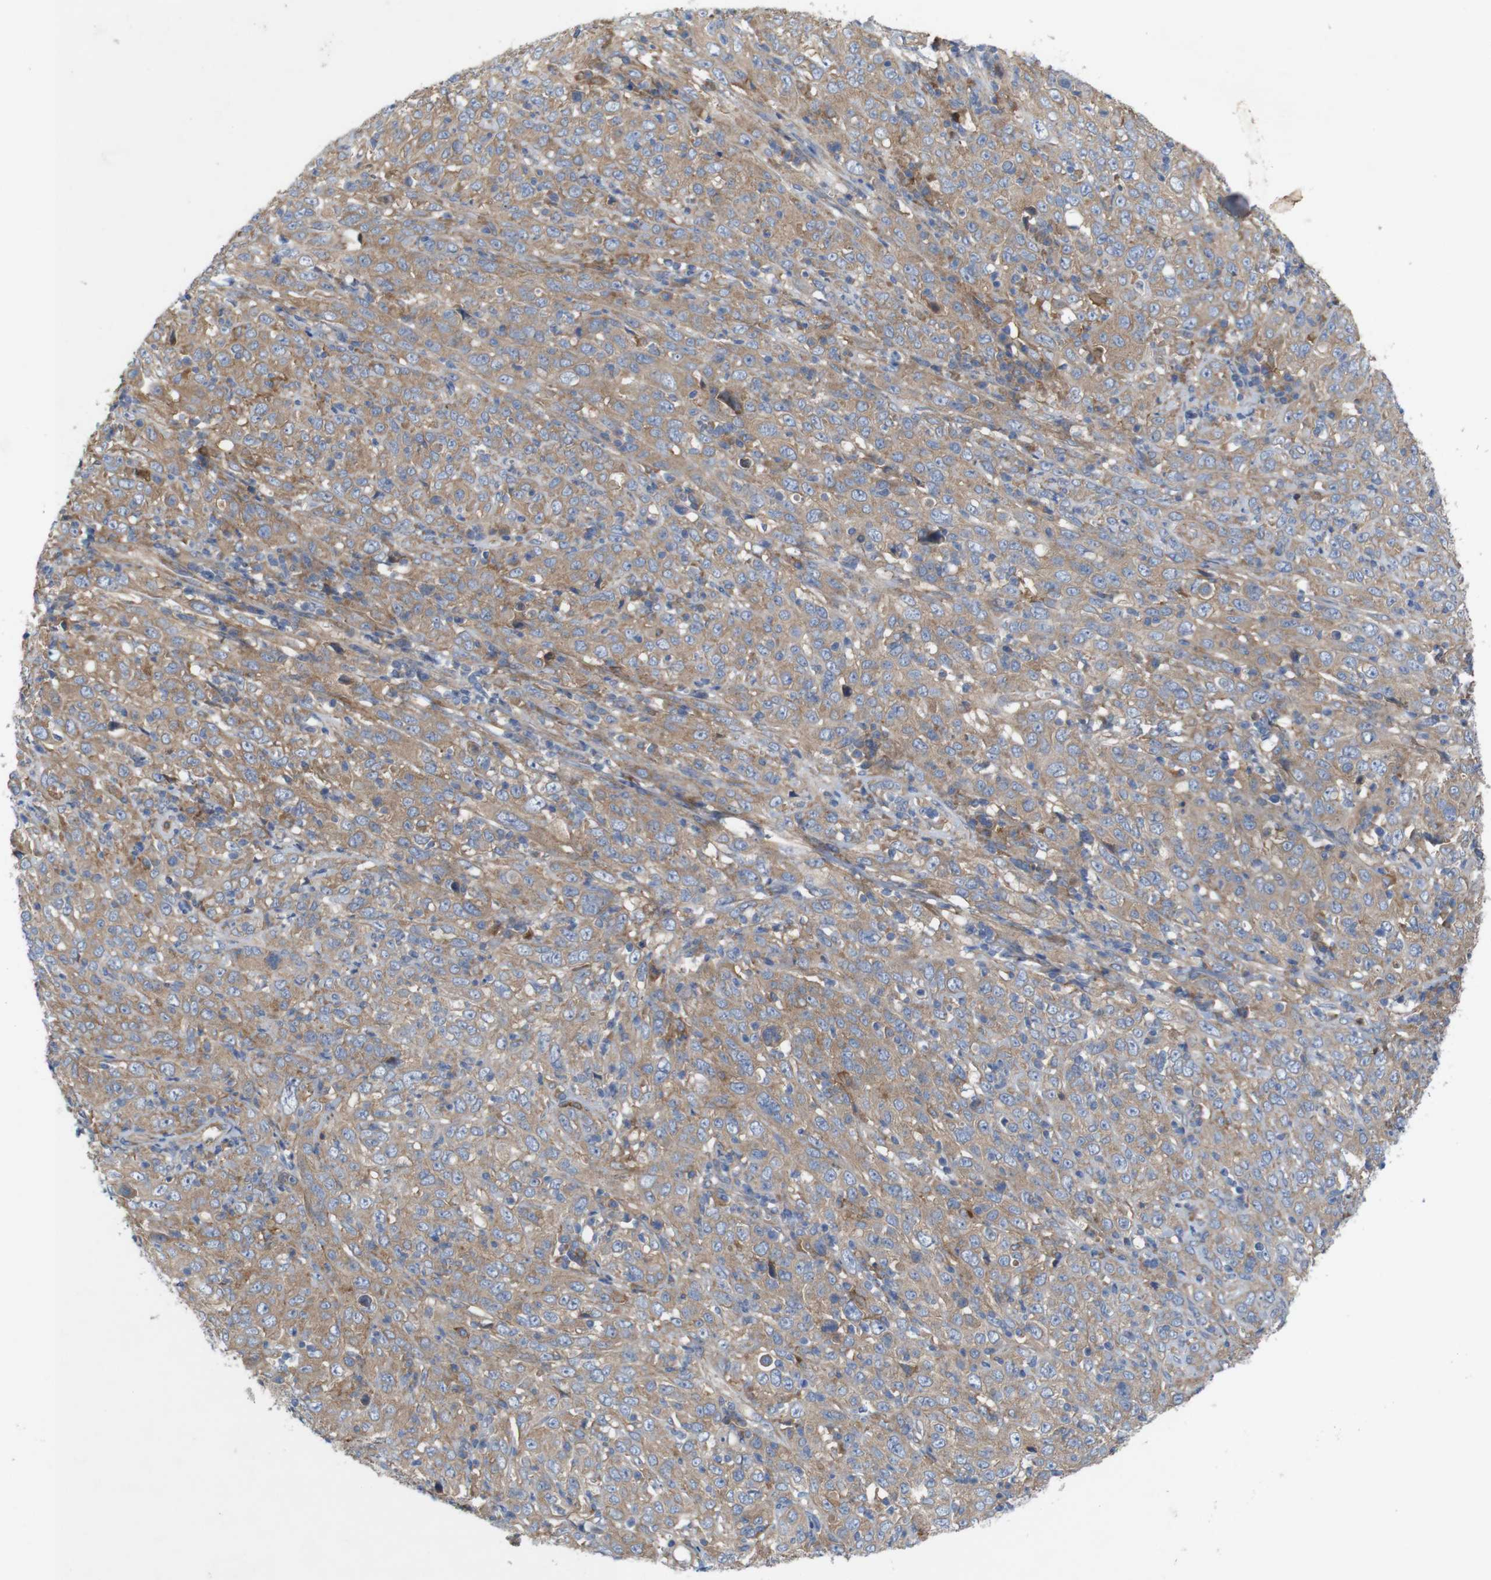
{"staining": {"intensity": "moderate", "quantity": ">75%", "location": "cytoplasmic/membranous"}, "tissue": "cervical cancer", "cell_type": "Tumor cells", "image_type": "cancer", "snomed": [{"axis": "morphology", "description": "Squamous cell carcinoma, NOS"}, {"axis": "topography", "description": "Cervix"}], "caption": "Cervical squamous cell carcinoma stained for a protein (brown) reveals moderate cytoplasmic/membranous positive staining in about >75% of tumor cells.", "gene": "SIGLEC8", "patient": {"sex": "female", "age": 46}}